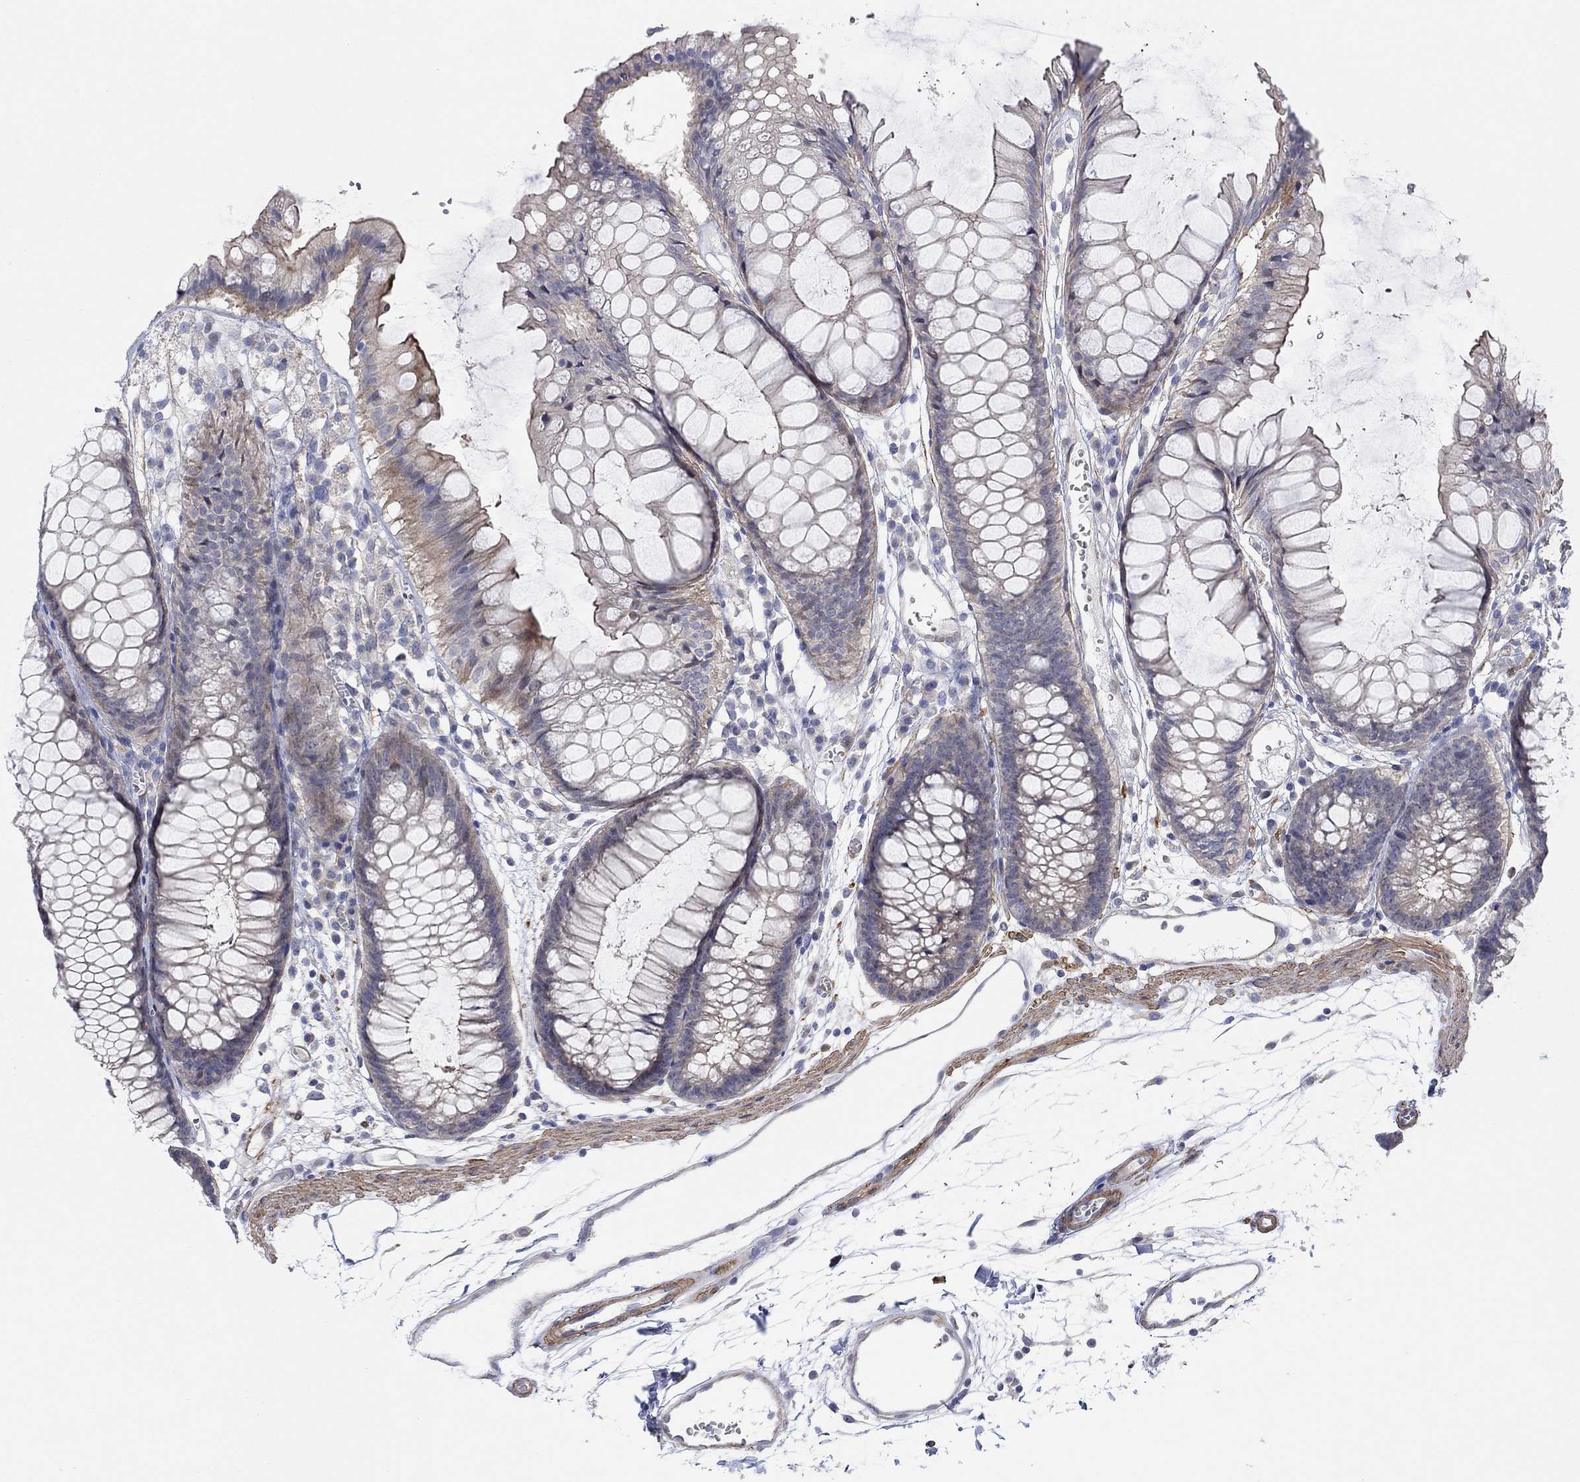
{"staining": {"intensity": "weak", "quantity": "25%-75%", "location": "cytoplasmic/membranous"}, "tissue": "colon", "cell_type": "Endothelial cells", "image_type": "normal", "snomed": [{"axis": "morphology", "description": "Normal tissue, NOS"}, {"axis": "morphology", "description": "Adenocarcinoma, NOS"}, {"axis": "topography", "description": "Colon"}], "caption": "The histopathology image reveals staining of benign colon, revealing weak cytoplasmic/membranous protein positivity (brown color) within endothelial cells. (DAB (3,3'-diaminobenzidine) = brown stain, brightfield microscopy at high magnification).", "gene": "SCN7A", "patient": {"sex": "male", "age": 65}}